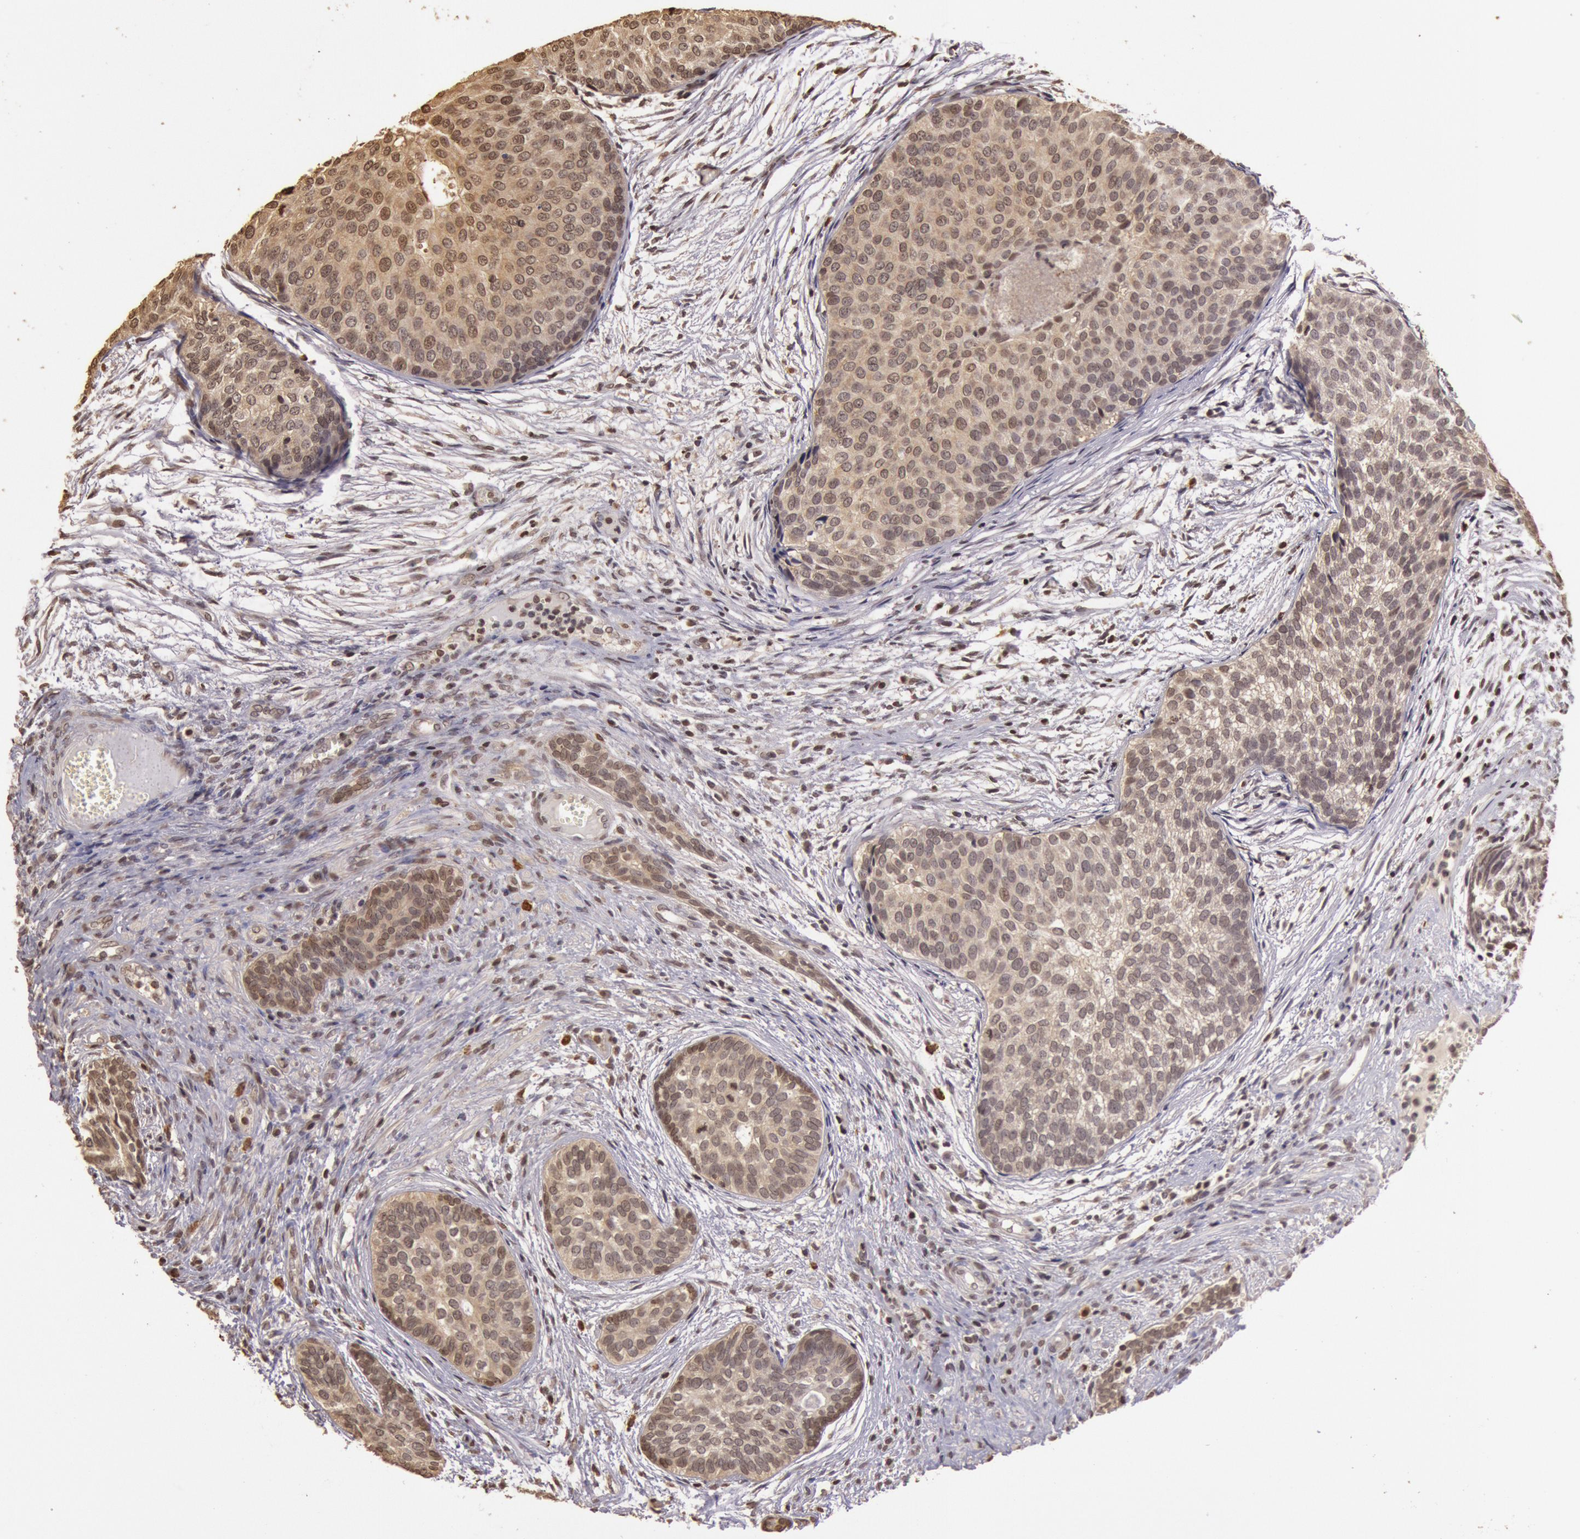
{"staining": {"intensity": "weak", "quantity": ">75%", "location": "cytoplasmic/membranous,nuclear"}, "tissue": "urothelial cancer", "cell_type": "Tumor cells", "image_type": "cancer", "snomed": [{"axis": "morphology", "description": "Urothelial carcinoma, Low grade"}, {"axis": "topography", "description": "Urinary bladder"}], "caption": "Protein staining of urothelial cancer tissue demonstrates weak cytoplasmic/membranous and nuclear positivity in approximately >75% of tumor cells.", "gene": "SOD1", "patient": {"sex": "male", "age": 84}}